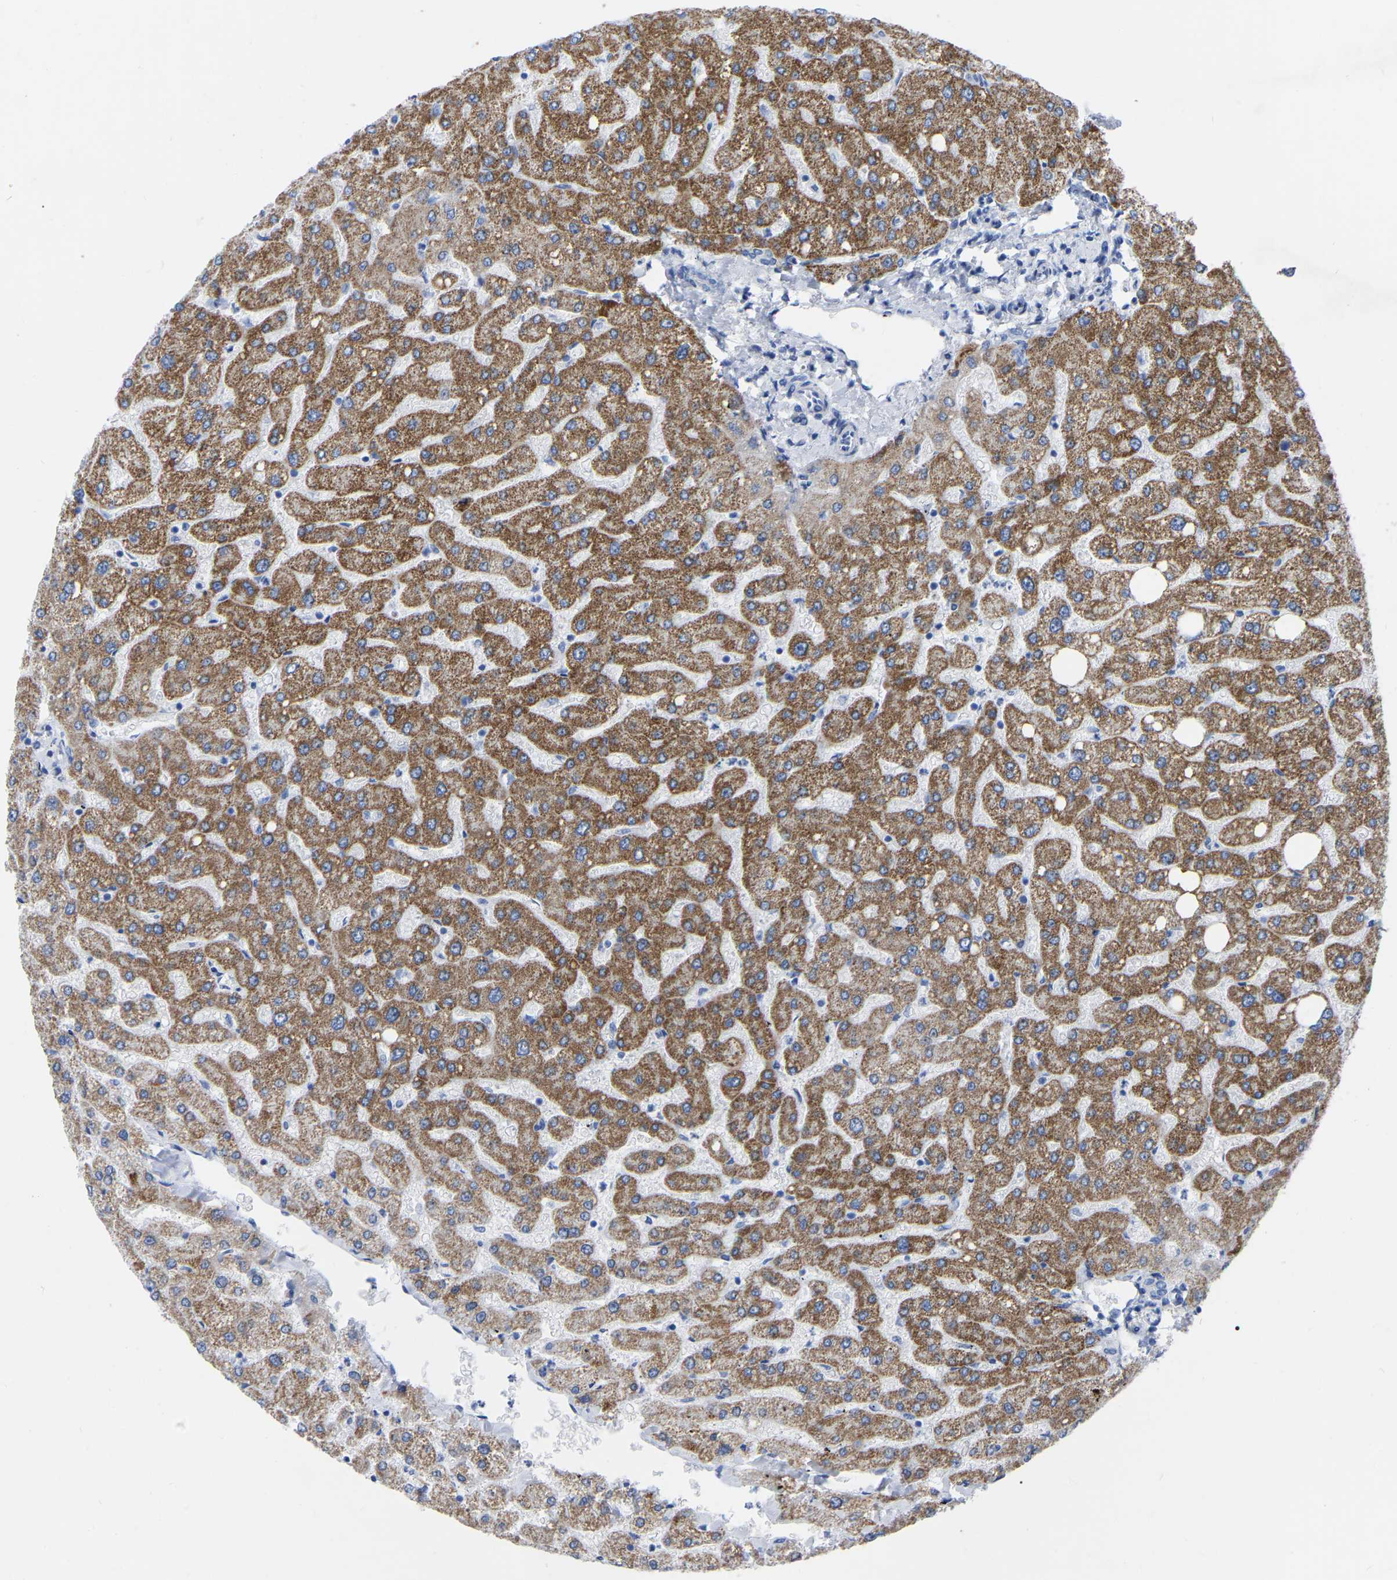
{"staining": {"intensity": "negative", "quantity": "none", "location": "none"}, "tissue": "liver", "cell_type": "Cholangiocytes", "image_type": "normal", "snomed": [{"axis": "morphology", "description": "Normal tissue, NOS"}, {"axis": "topography", "description": "Liver"}], "caption": "This histopathology image is of normal liver stained with IHC to label a protein in brown with the nuclei are counter-stained blue. There is no staining in cholangiocytes.", "gene": "ZNF629", "patient": {"sex": "male", "age": 55}}